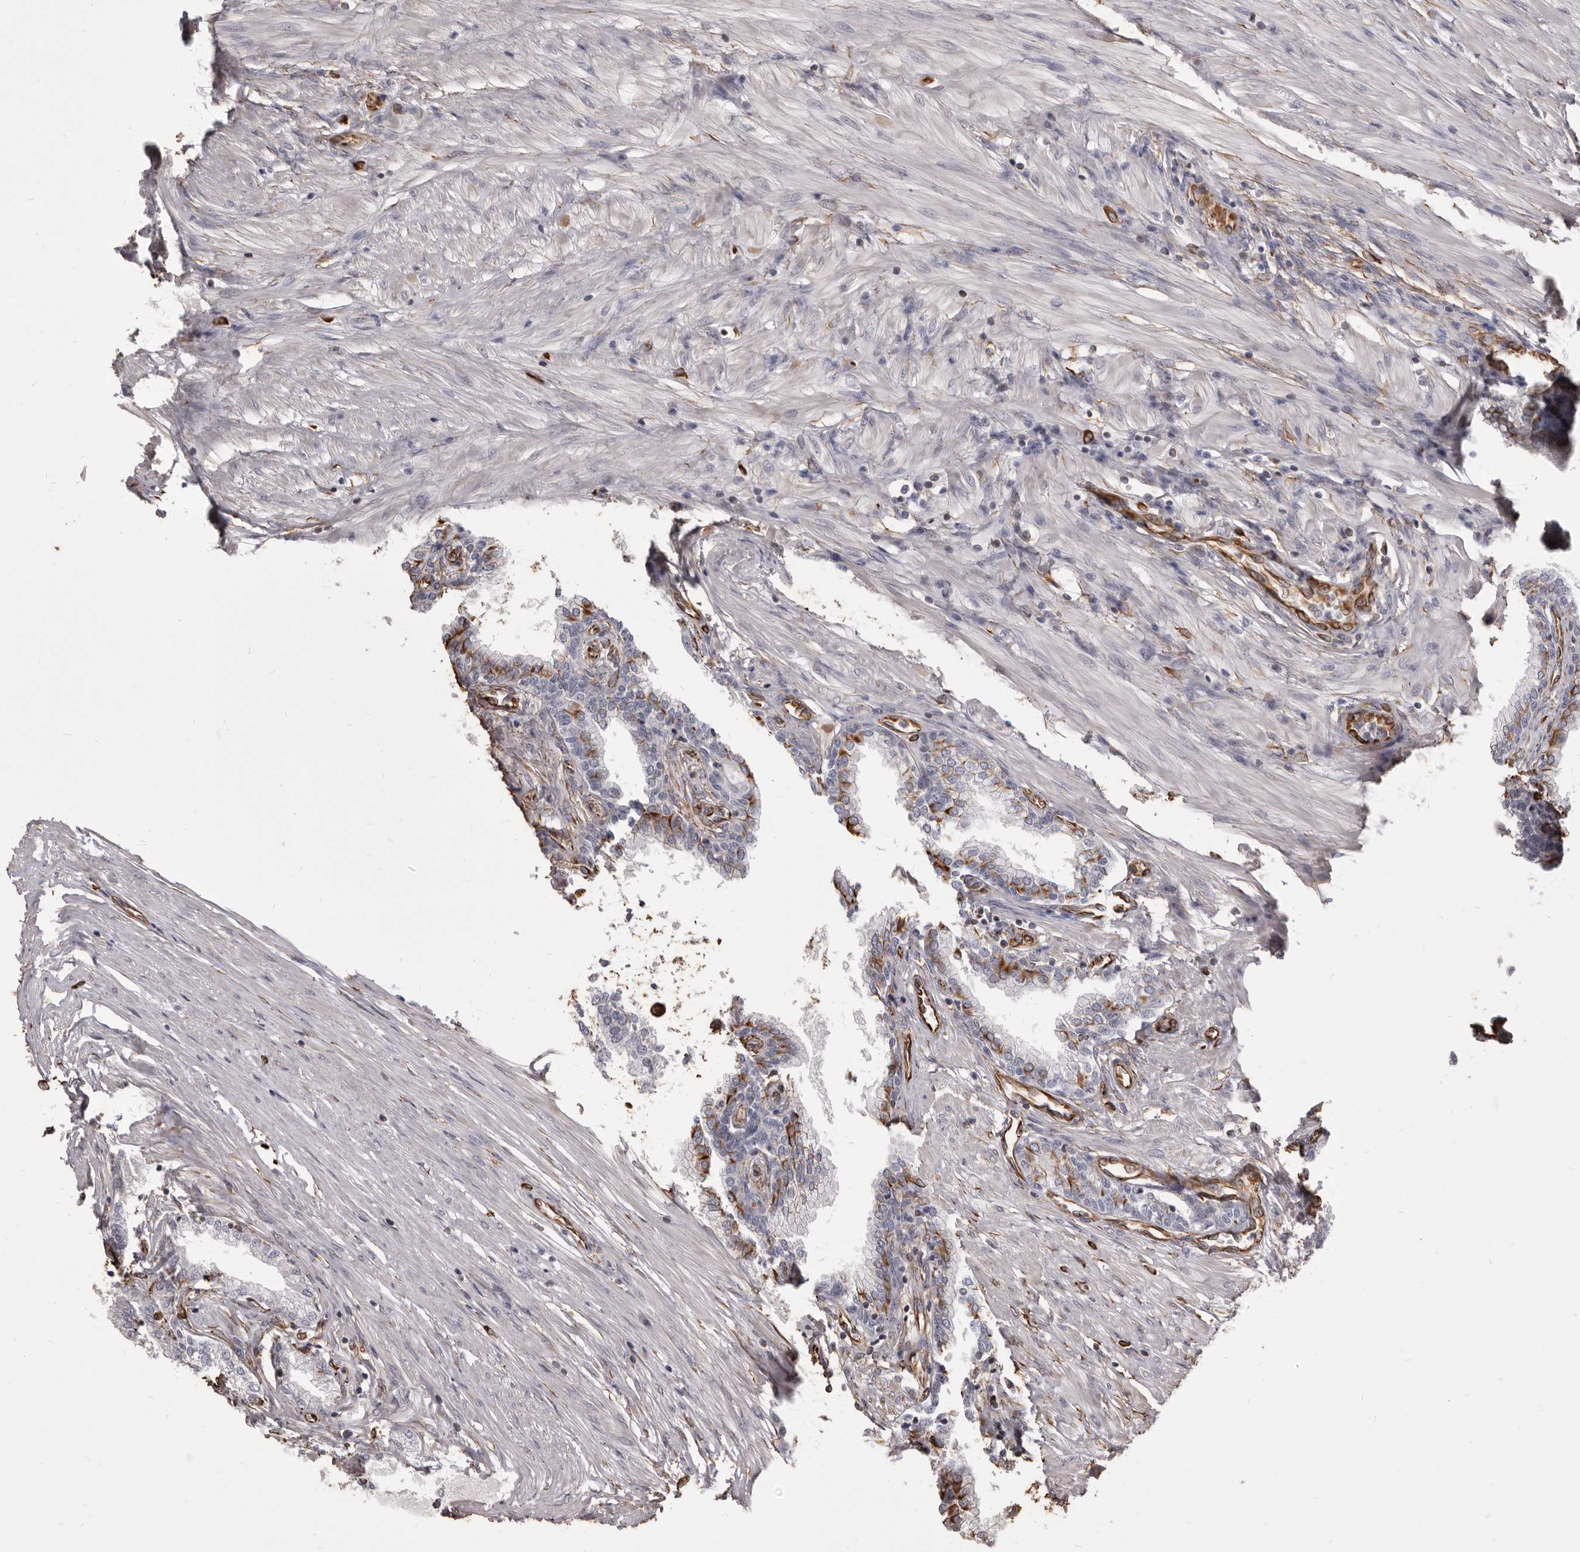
{"staining": {"intensity": "moderate", "quantity": "<25%", "location": "cytoplasmic/membranous"}, "tissue": "prostate", "cell_type": "Glandular cells", "image_type": "normal", "snomed": [{"axis": "morphology", "description": "Normal tissue, NOS"}, {"axis": "morphology", "description": "Urothelial carcinoma, Low grade"}, {"axis": "topography", "description": "Urinary bladder"}, {"axis": "topography", "description": "Prostate"}], "caption": "The micrograph demonstrates staining of normal prostate, revealing moderate cytoplasmic/membranous protein expression (brown color) within glandular cells. (DAB IHC with brightfield microscopy, high magnification).", "gene": "MTURN", "patient": {"sex": "male", "age": 60}}